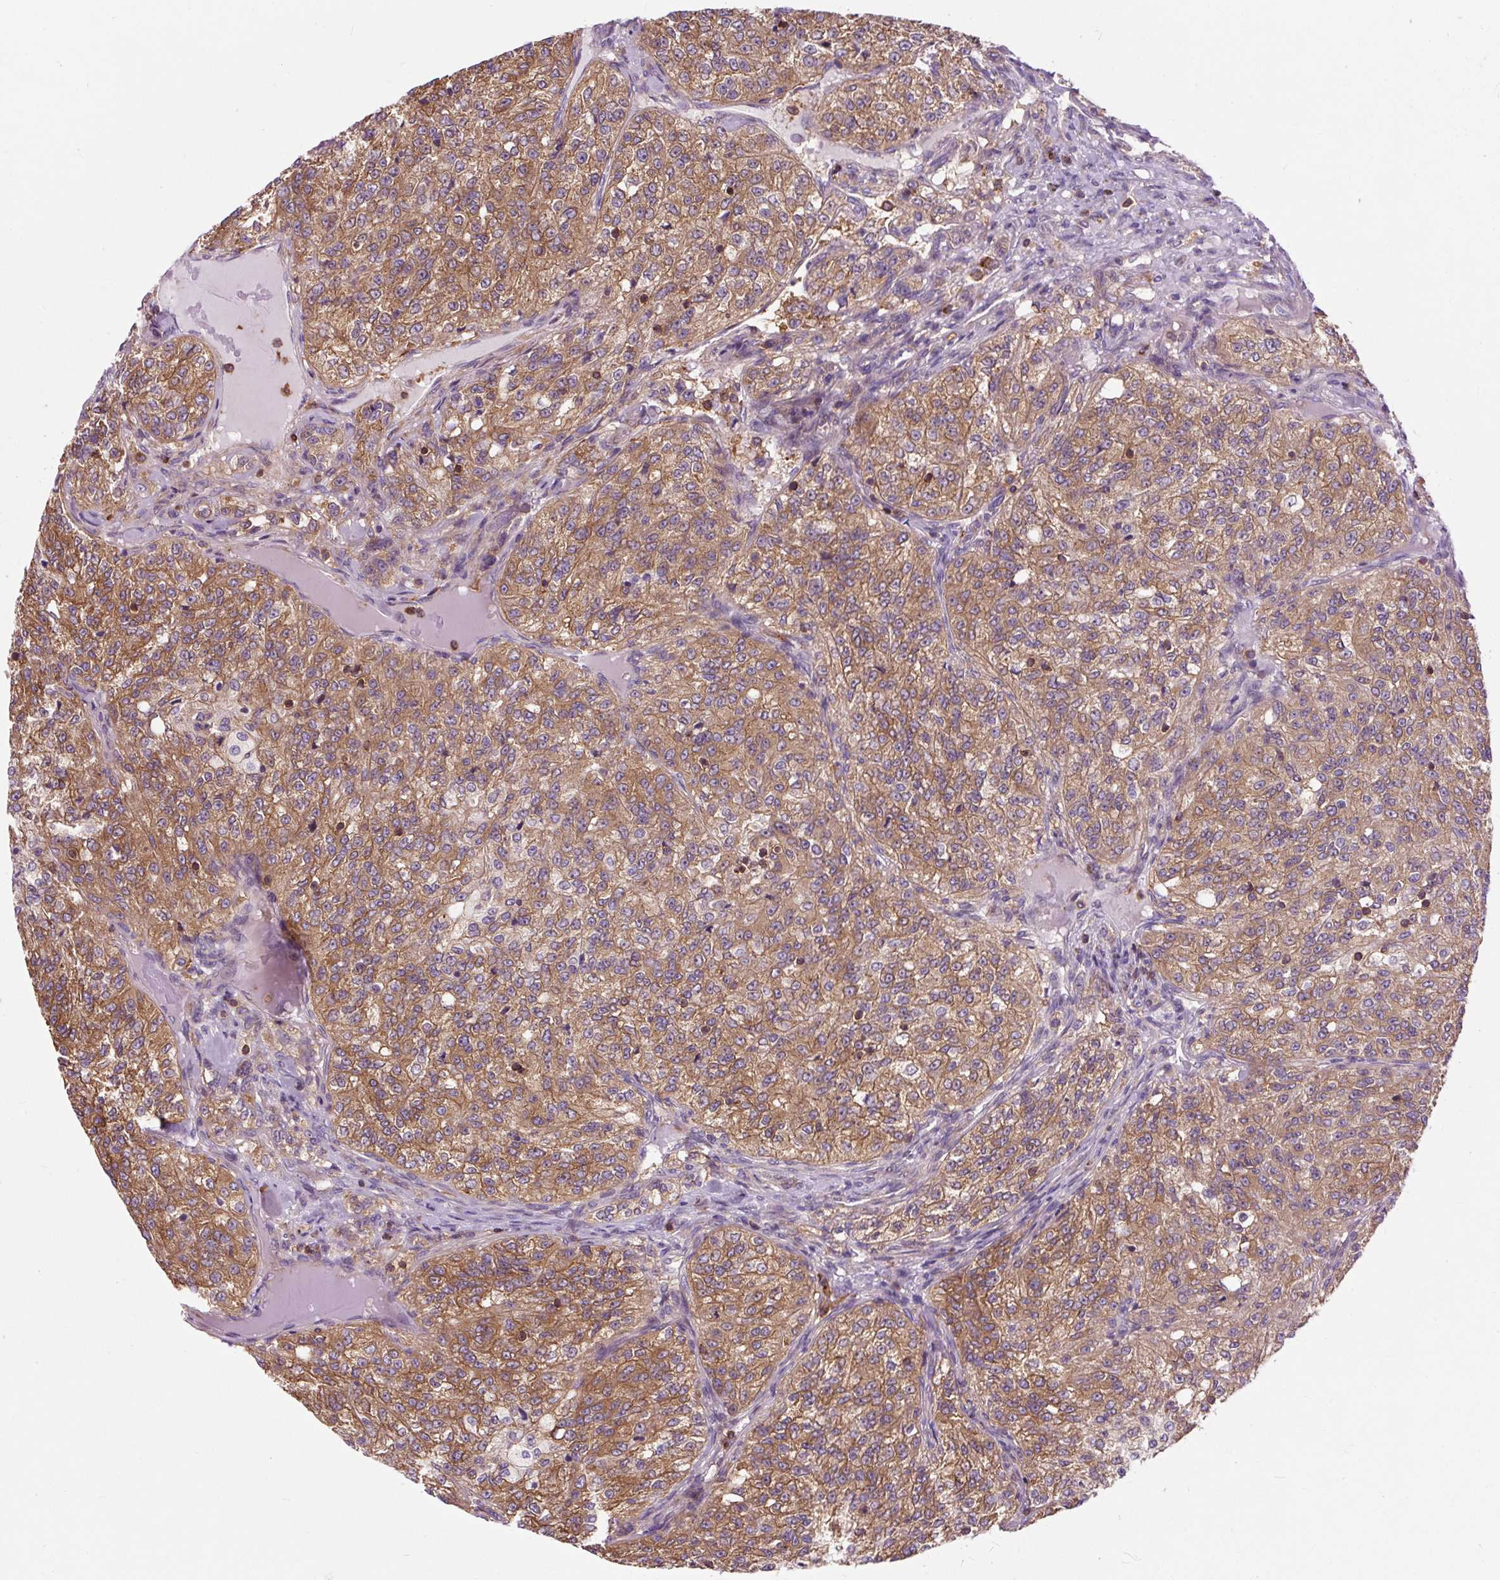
{"staining": {"intensity": "moderate", "quantity": ">75%", "location": "cytoplasmic/membranous"}, "tissue": "renal cancer", "cell_type": "Tumor cells", "image_type": "cancer", "snomed": [{"axis": "morphology", "description": "Adenocarcinoma, NOS"}, {"axis": "topography", "description": "Kidney"}], "caption": "DAB (3,3'-diaminobenzidine) immunohistochemical staining of renal cancer (adenocarcinoma) demonstrates moderate cytoplasmic/membranous protein expression in about >75% of tumor cells. (DAB IHC with brightfield microscopy, high magnification).", "gene": "CISD3", "patient": {"sex": "female", "age": 63}}